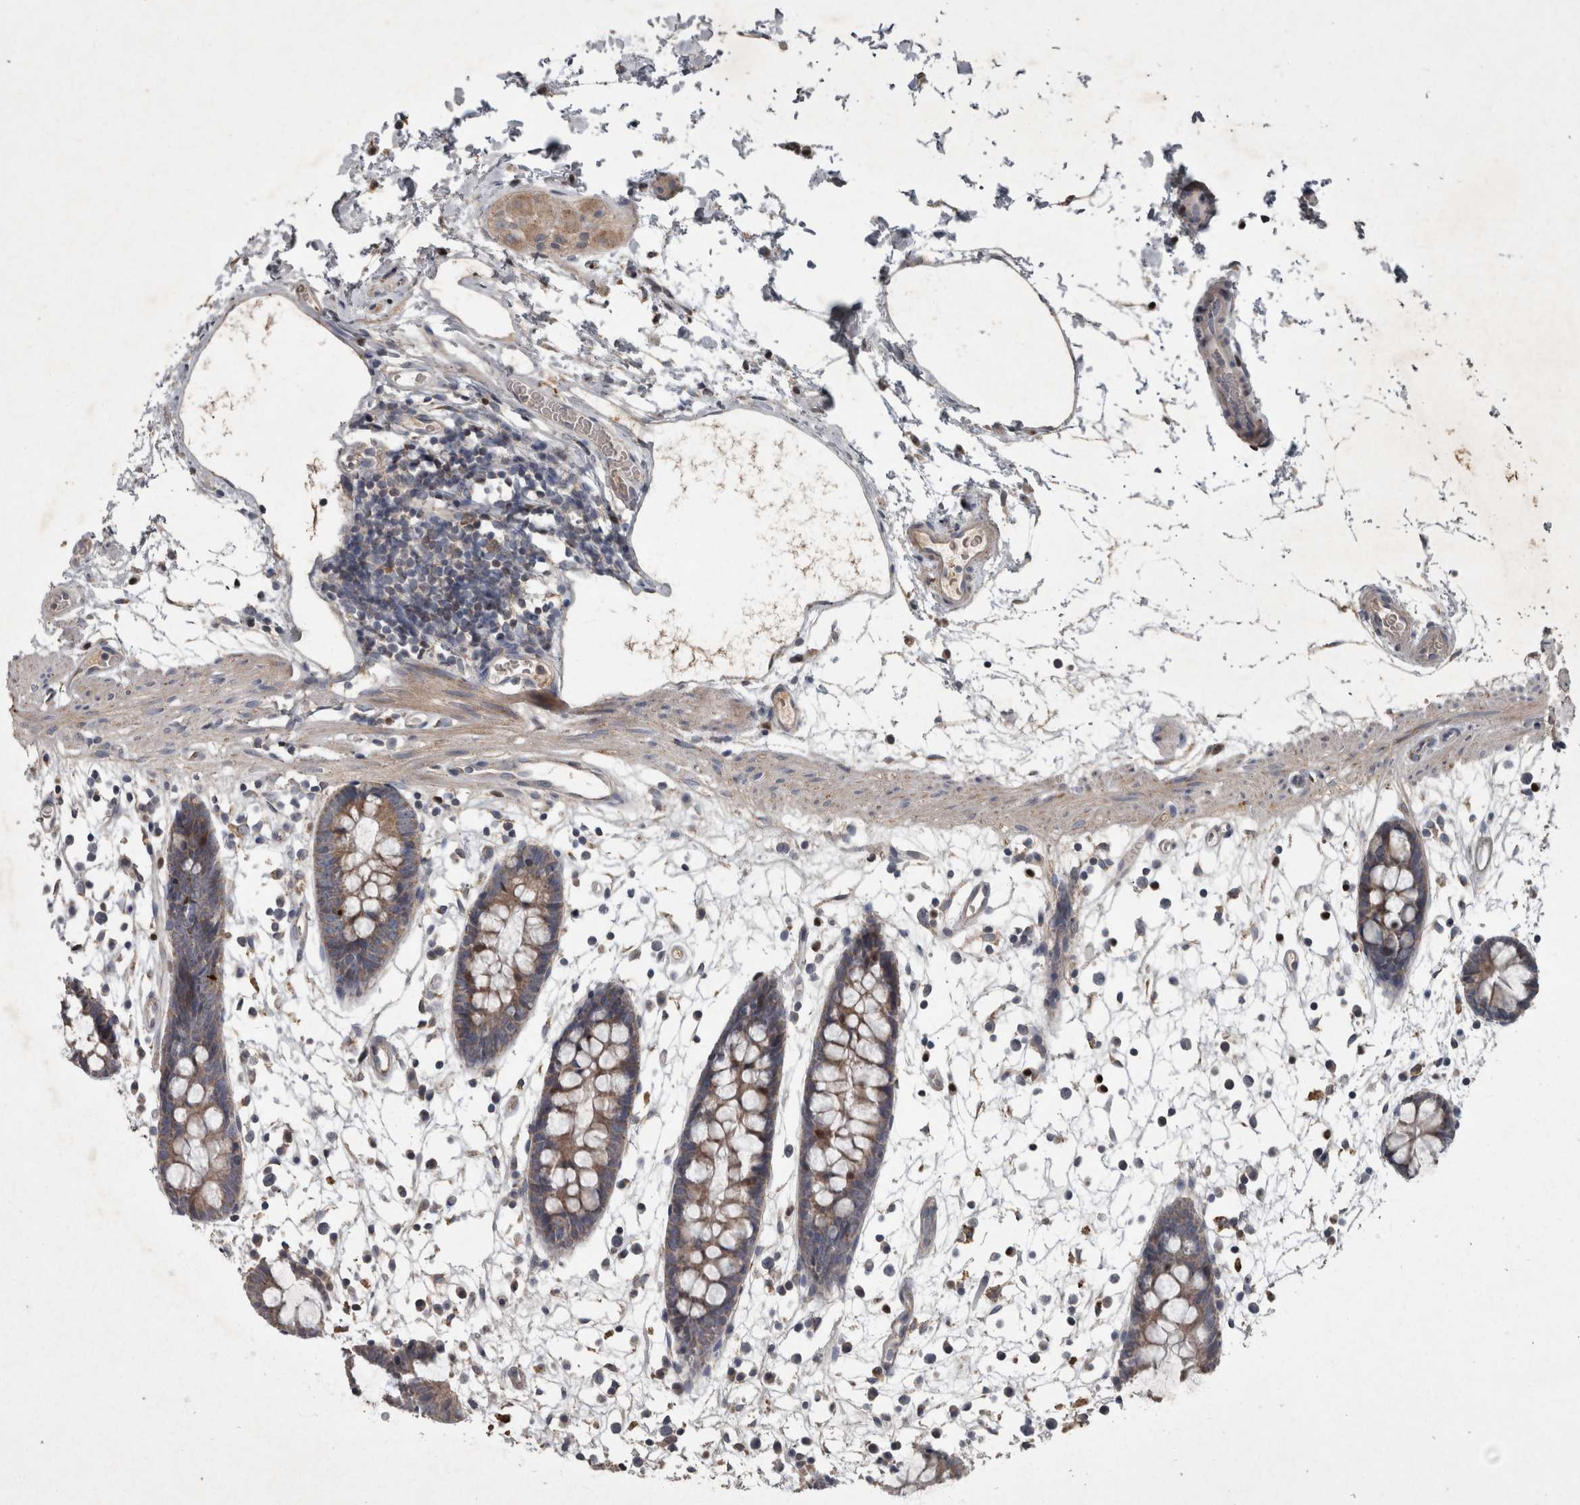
{"staining": {"intensity": "weak", "quantity": ">75%", "location": "cytoplasmic/membranous"}, "tissue": "colon", "cell_type": "Endothelial cells", "image_type": "normal", "snomed": [{"axis": "morphology", "description": "Normal tissue, NOS"}, {"axis": "topography", "description": "Colon"}], "caption": "About >75% of endothelial cells in benign human colon exhibit weak cytoplasmic/membranous protein staining as visualized by brown immunohistochemical staining.", "gene": "PPP1R3C", "patient": {"sex": "male", "age": 56}}